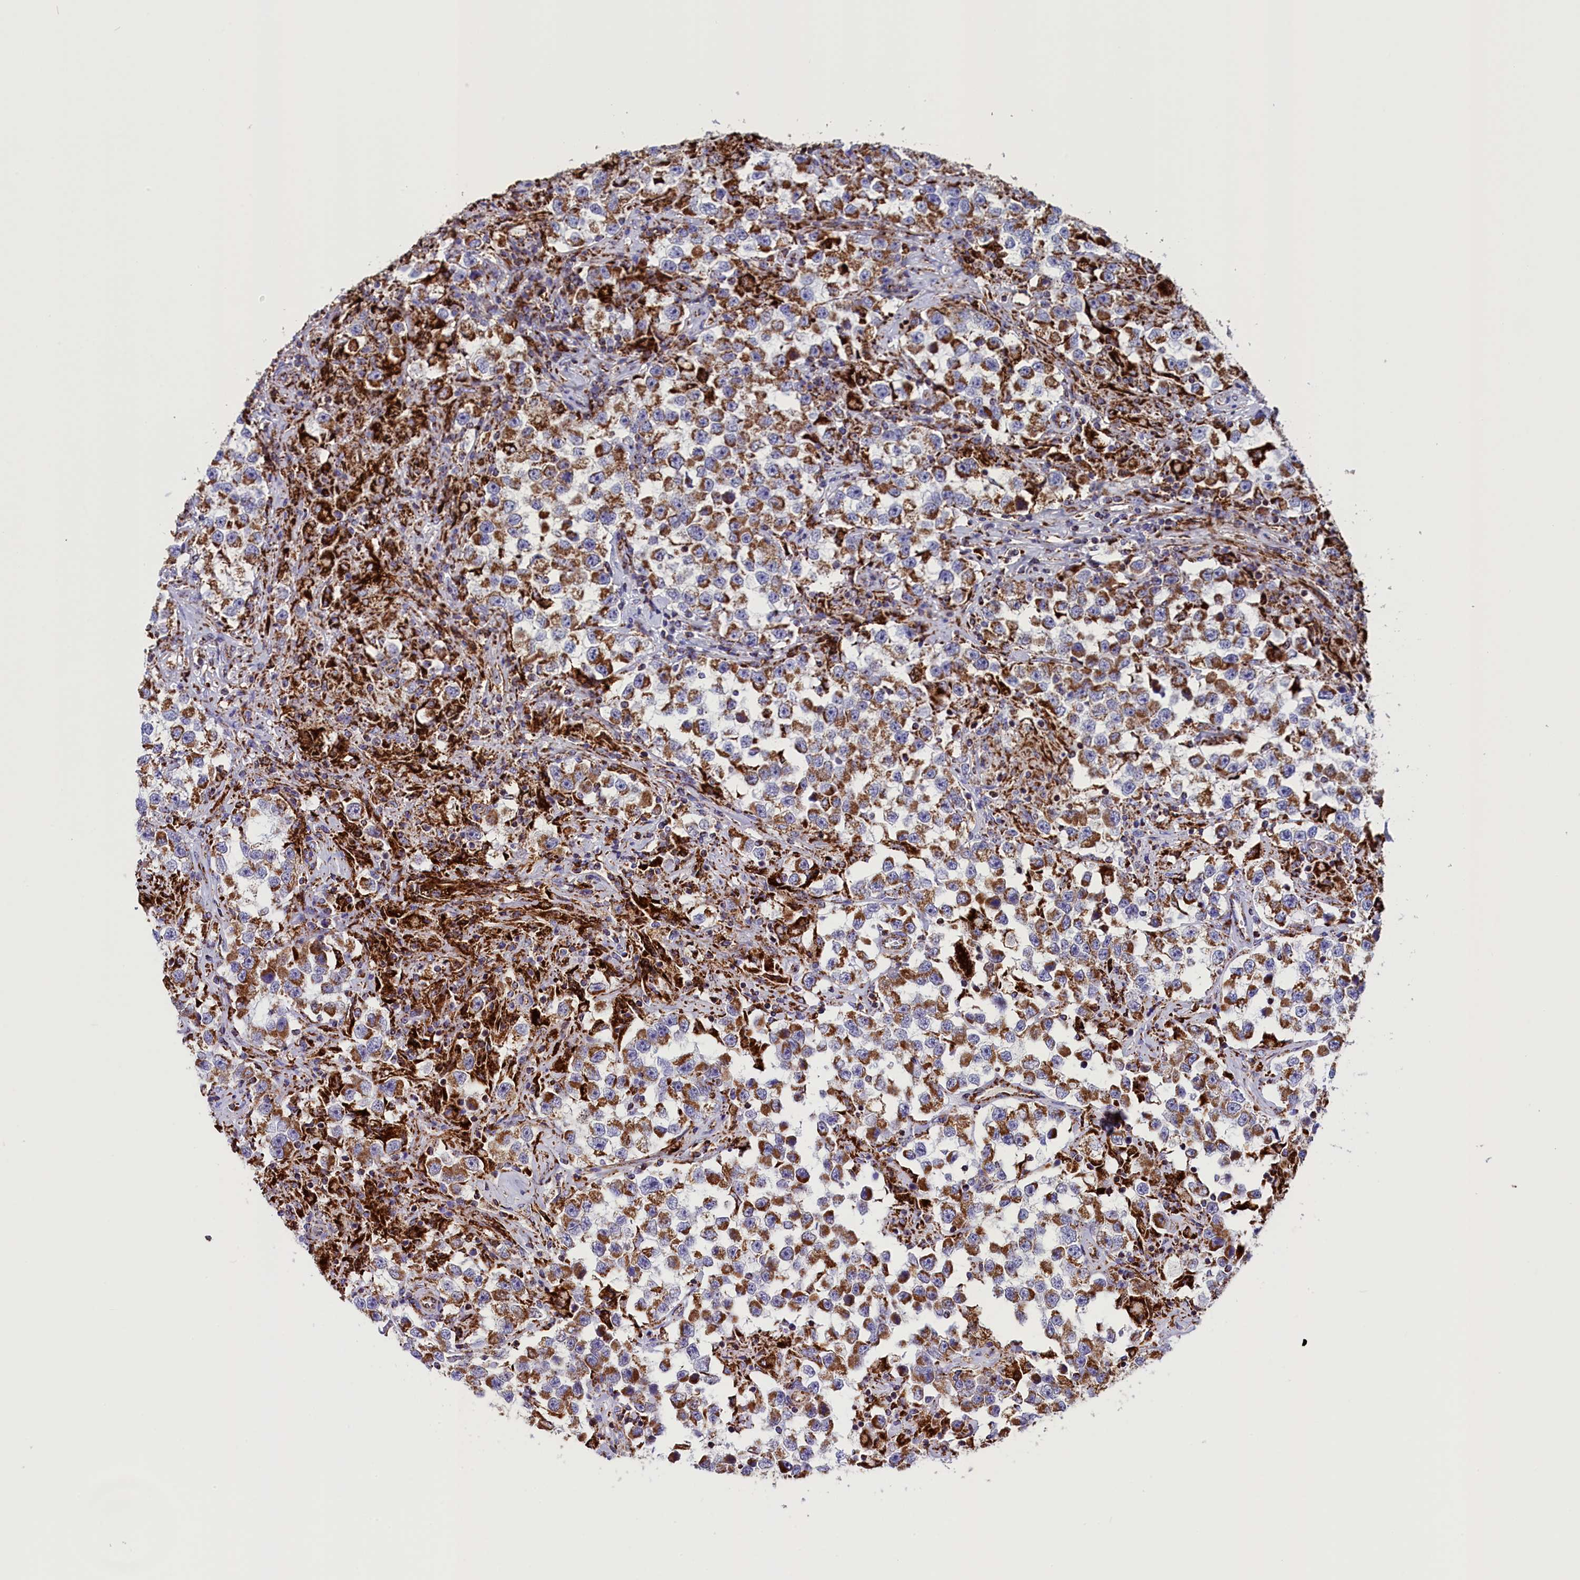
{"staining": {"intensity": "strong", "quantity": ">75%", "location": "cytoplasmic/membranous"}, "tissue": "testis cancer", "cell_type": "Tumor cells", "image_type": "cancer", "snomed": [{"axis": "morphology", "description": "Seminoma, NOS"}, {"axis": "topography", "description": "Testis"}], "caption": "Tumor cells display strong cytoplasmic/membranous positivity in approximately >75% of cells in seminoma (testis).", "gene": "SLC39A3", "patient": {"sex": "male", "age": 46}}